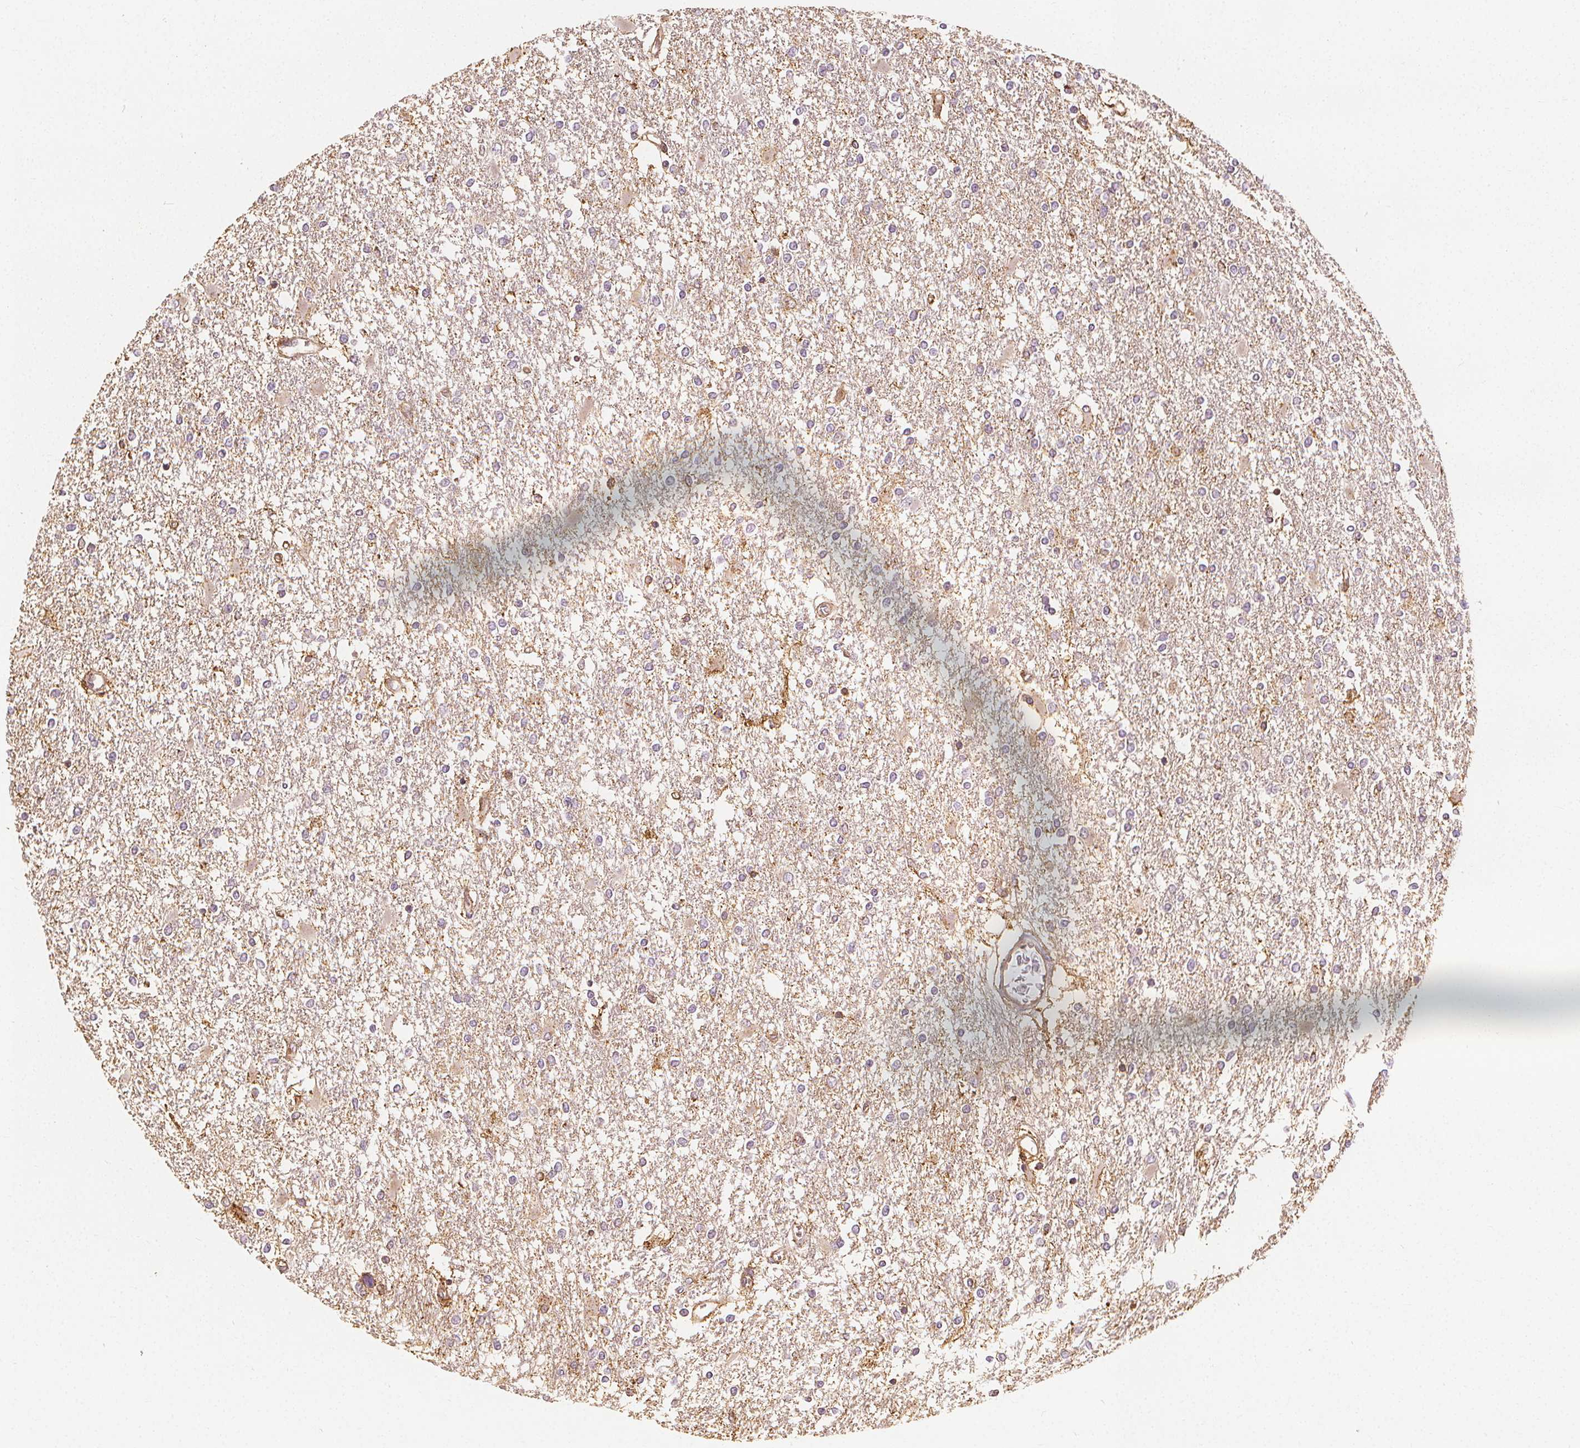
{"staining": {"intensity": "negative", "quantity": "none", "location": "none"}, "tissue": "glioma", "cell_type": "Tumor cells", "image_type": "cancer", "snomed": [{"axis": "morphology", "description": "Glioma, malignant, High grade"}, {"axis": "topography", "description": "Cerebral cortex"}], "caption": "Immunohistochemistry (IHC) histopathology image of human glioma stained for a protein (brown), which demonstrates no expression in tumor cells. (IHC, brightfield microscopy, high magnification).", "gene": "ARHGAP26", "patient": {"sex": "male", "age": 79}}